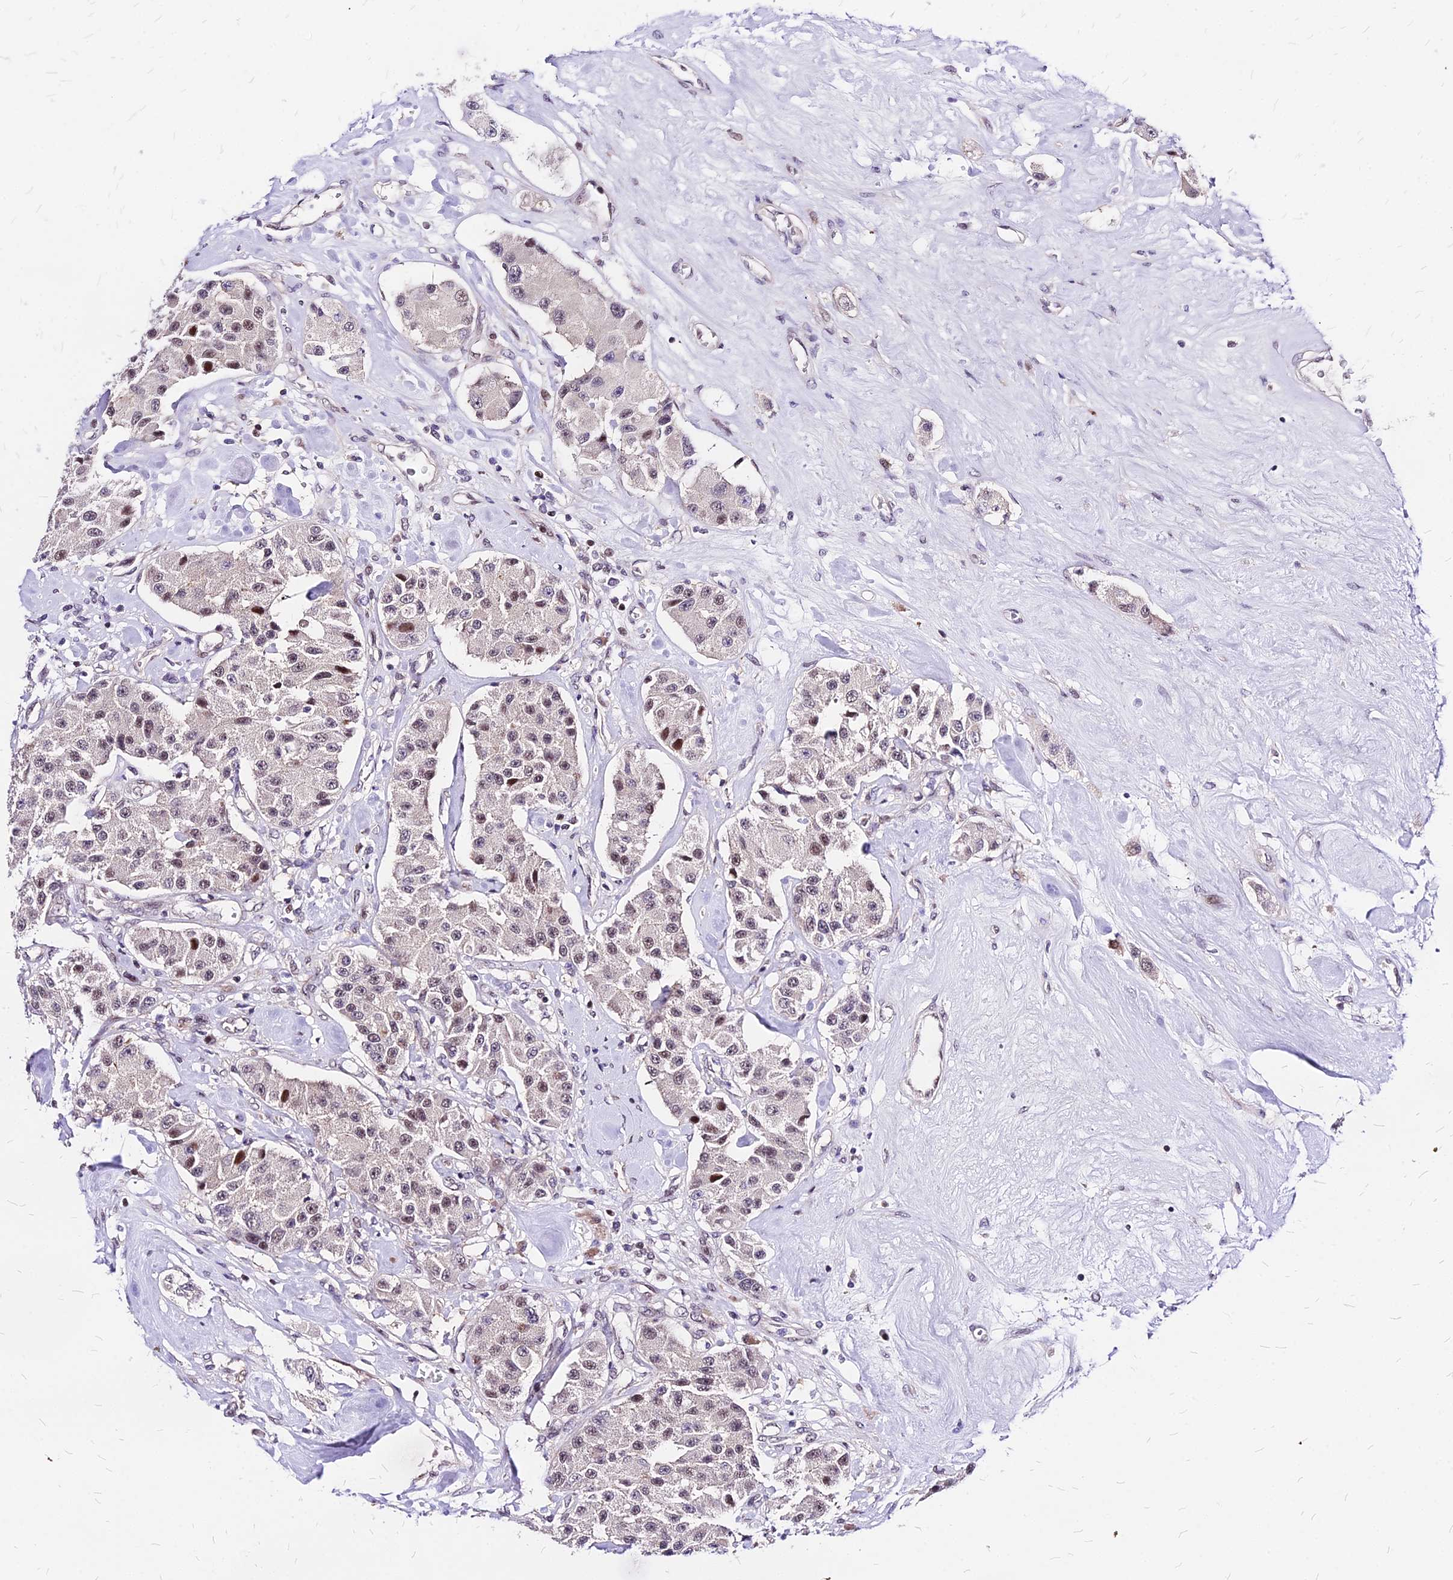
{"staining": {"intensity": "weak", "quantity": "<25%", "location": "nuclear"}, "tissue": "carcinoid", "cell_type": "Tumor cells", "image_type": "cancer", "snomed": [{"axis": "morphology", "description": "Carcinoid, malignant, NOS"}, {"axis": "topography", "description": "Pancreas"}], "caption": "This is an immunohistochemistry micrograph of carcinoid (malignant). There is no staining in tumor cells.", "gene": "DDX55", "patient": {"sex": "male", "age": 41}}